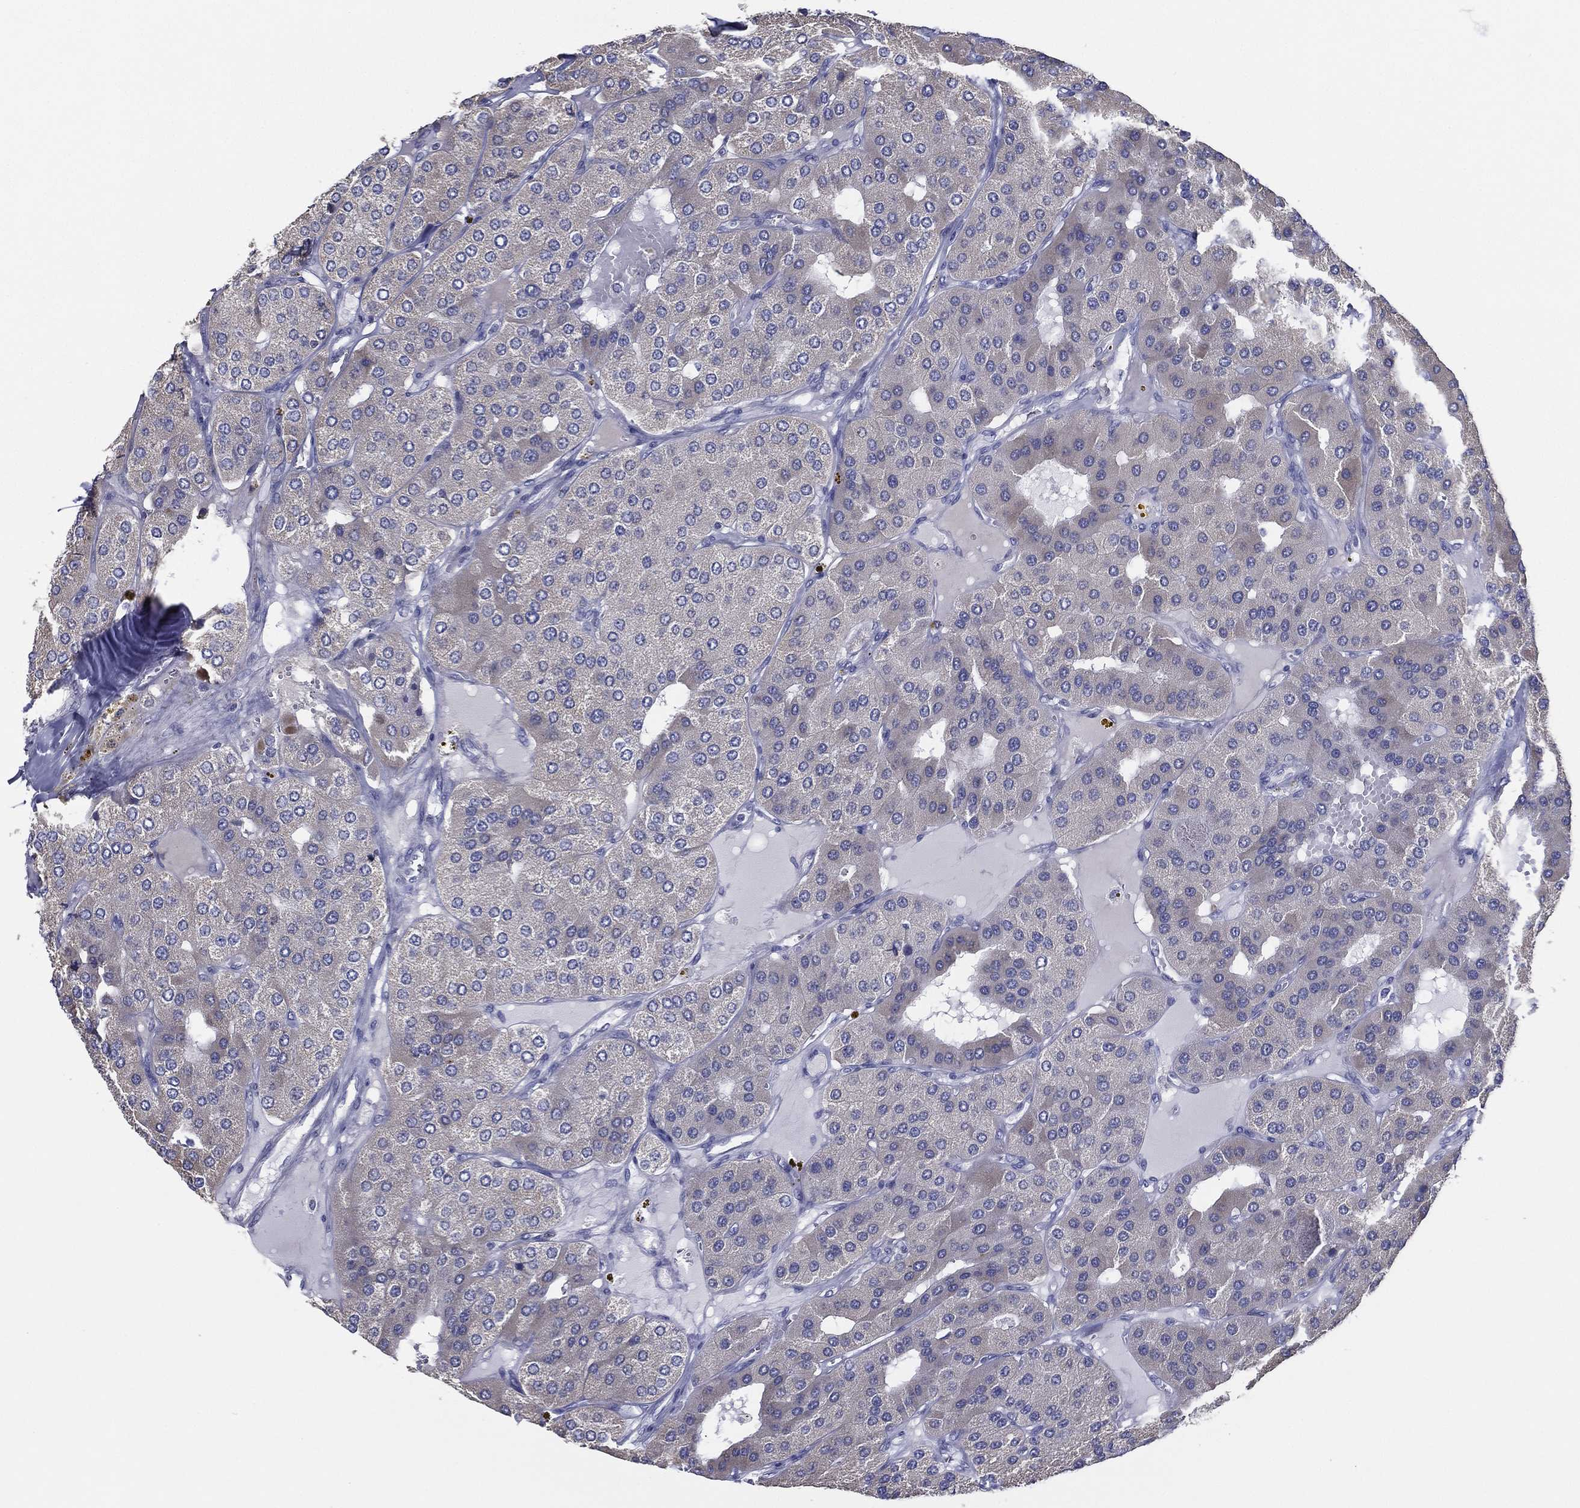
{"staining": {"intensity": "negative", "quantity": "none", "location": "none"}, "tissue": "parathyroid gland", "cell_type": "Glandular cells", "image_type": "normal", "snomed": [{"axis": "morphology", "description": "Normal tissue, NOS"}, {"axis": "morphology", "description": "Adenoma, NOS"}, {"axis": "topography", "description": "Parathyroid gland"}], "caption": "Protein analysis of benign parathyroid gland displays no significant positivity in glandular cells. Nuclei are stained in blue.", "gene": "SLC13A4", "patient": {"sex": "female", "age": 86}}